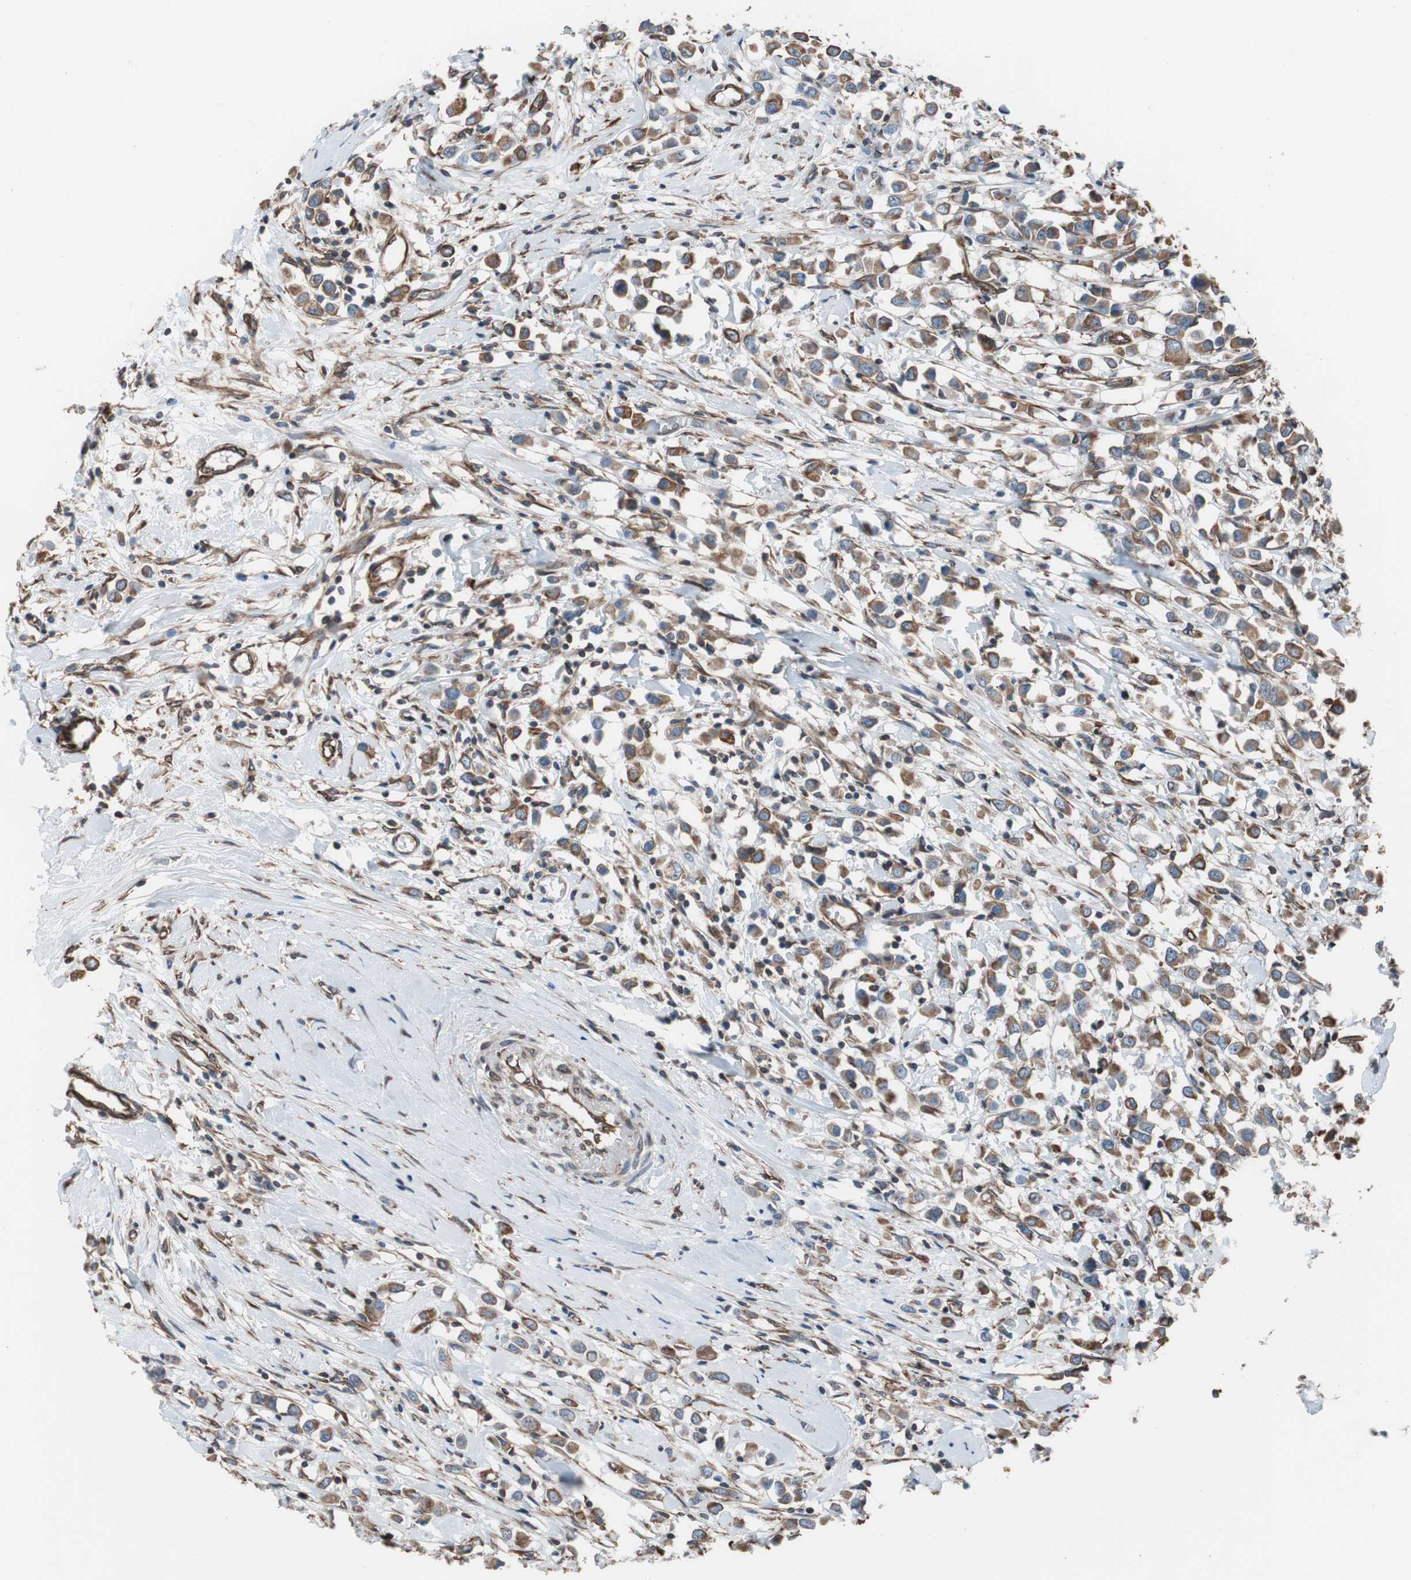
{"staining": {"intensity": "moderate", "quantity": ">75%", "location": "cytoplasmic/membranous"}, "tissue": "breast cancer", "cell_type": "Tumor cells", "image_type": "cancer", "snomed": [{"axis": "morphology", "description": "Duct carcinoma"}, {"axis": "topography", "description": "Breast"}], "caption": "Immunohistochemical staining of breast cancer (infiltrating ductal carcinoma) reveals medium levels of moderate cytoplasmic/membranous protein expression in about >75% of tumor cells. Immunohistochemistry (ihc) stains the protein of interest in brown and the nuclei are stained blue.", "gene": "KIF3B", "patient": {"sex": "female", "age": 61}}